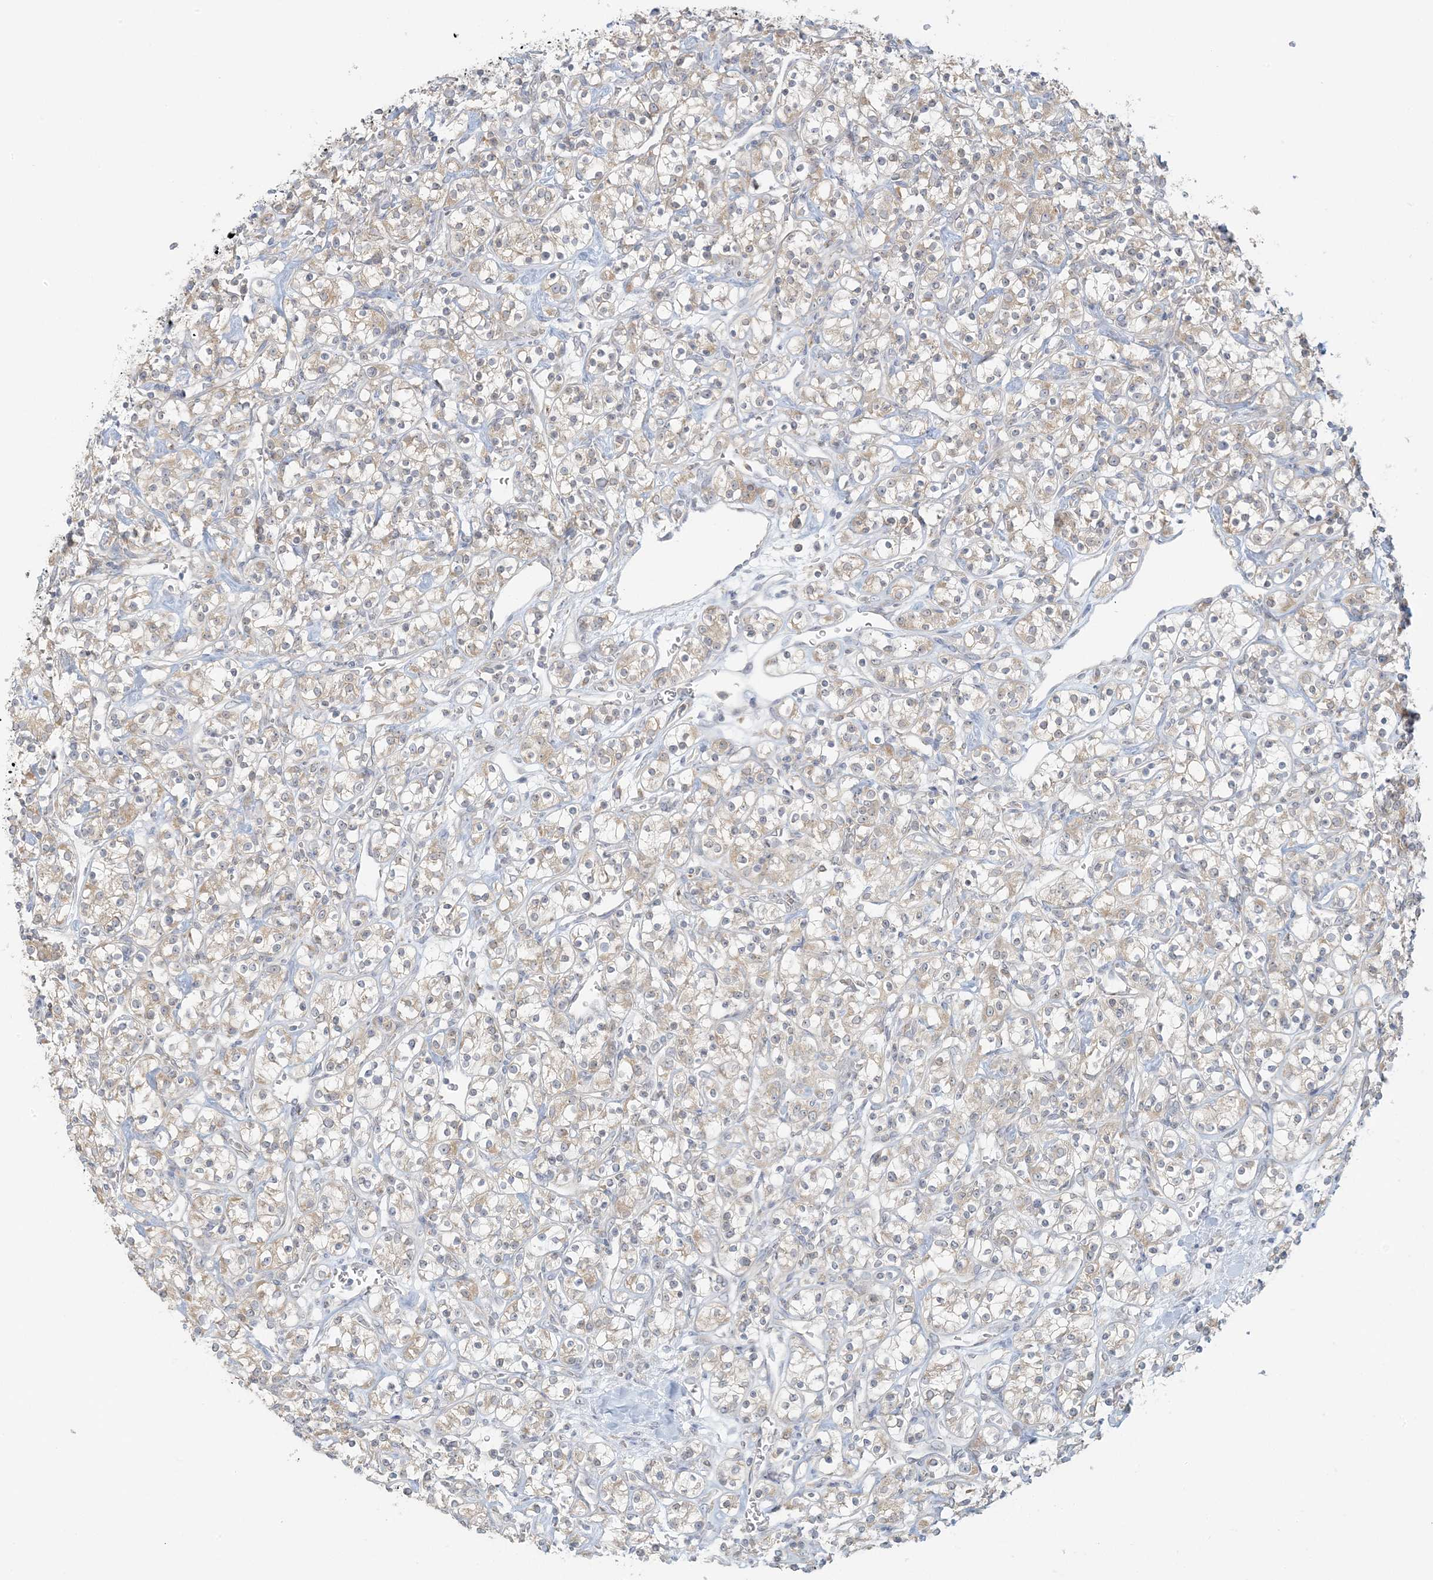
{"staining": {"intensity": "weak", "quantity": "25%-75%", "location": "cytoplasmic/membranous"}, "tissue": "renal cancer", "cell_type": "Tumor cells", "image_type": "cancer", "snomed": [{"axis": "morphology", "description": "Adenocarcinoma, NOS"}, {"axis": "topography", "description": "Kidney"}], "caption": "Renal adenocarcinoma stained with a brown dye reveals weak cytoplasmic/membranous positive positivity in approximately 25%-75% of tumor cells.", "gene": "EEFSEC", "patient": {"sex": "male", "age": 77}}